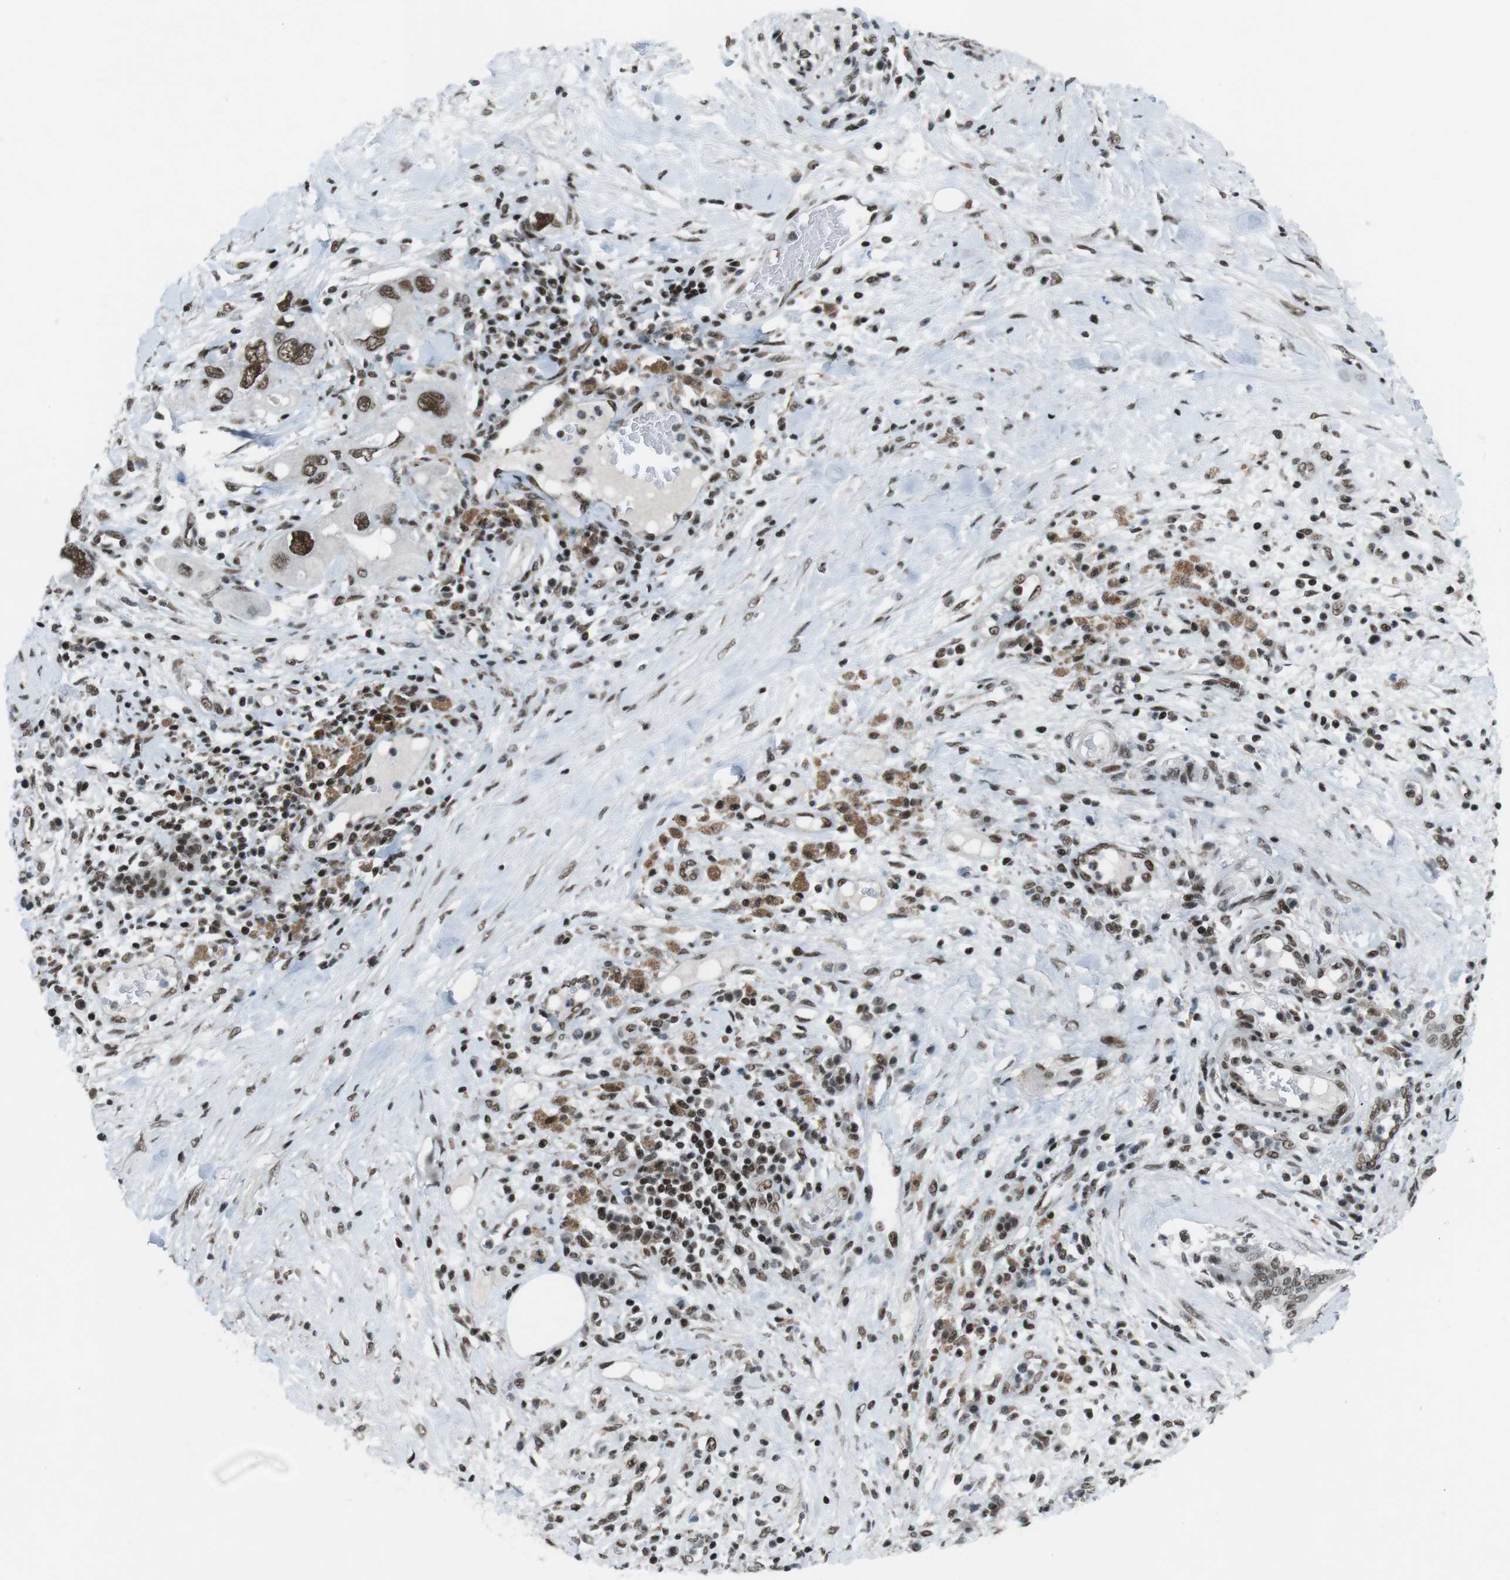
{"staining": {"intensity": "strong", "quantity": ">75%", "location": "nuclear"}, "tissue": "pancreatic cancer", "cell_type": "Tumor cells", "image_type": "cancer", "snomed": [{"axis": "morphology", "description": "Adenocarcinoma, NOS"}, {"axis": "topography", "description": "Pancreas"}], "caption": "DAB (3,3'-diaminobenzidine) immunohistochemical staining of human pancreatic cancer demonstrates strong nuclear protein positivity in about >75% of tumor cells.", "gene": "TAF1", "patient": {"sex": "female", "age": 56}}